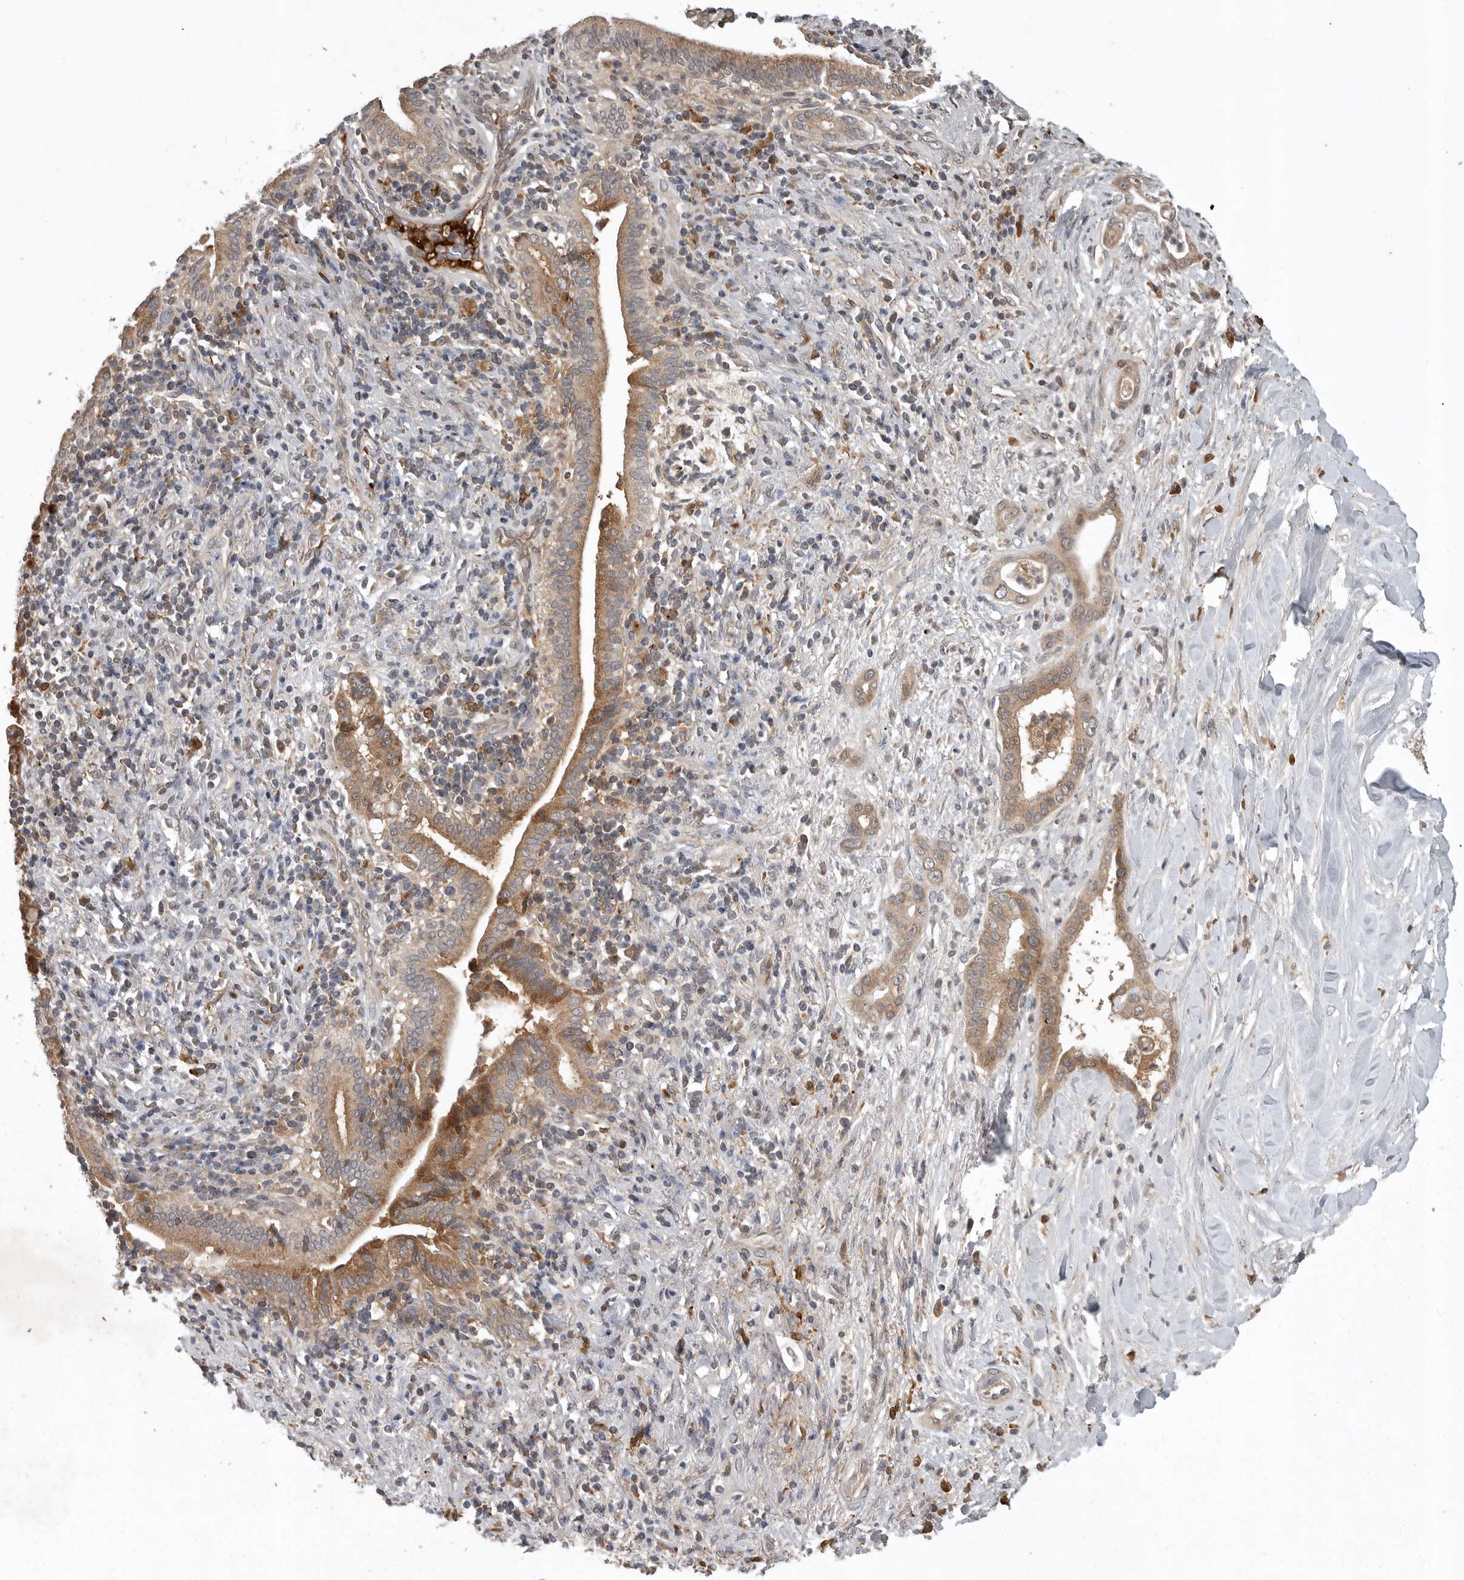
{"staining": {"intensity": "moderate", "quantity": ">75%", "location": "cytoplasmic/membranous"}, "tissue": "liver cancer", "cell_type": "Tumor cells", "image_type": "cancer", "snomed": [{"axis": "morphology", "description": "Cholangiocarcinoma"}, {"axis": "topography", "description": "Liver"}], "caption": "Protein expression analysis of human liver cancer (cholangiocarcinoma) reveals moderate cytoplasmic/membranous positivity in approximately >75% of tumor cells.", "gene": "GPR31", "patient": {"sex": "female", "age": 54}}